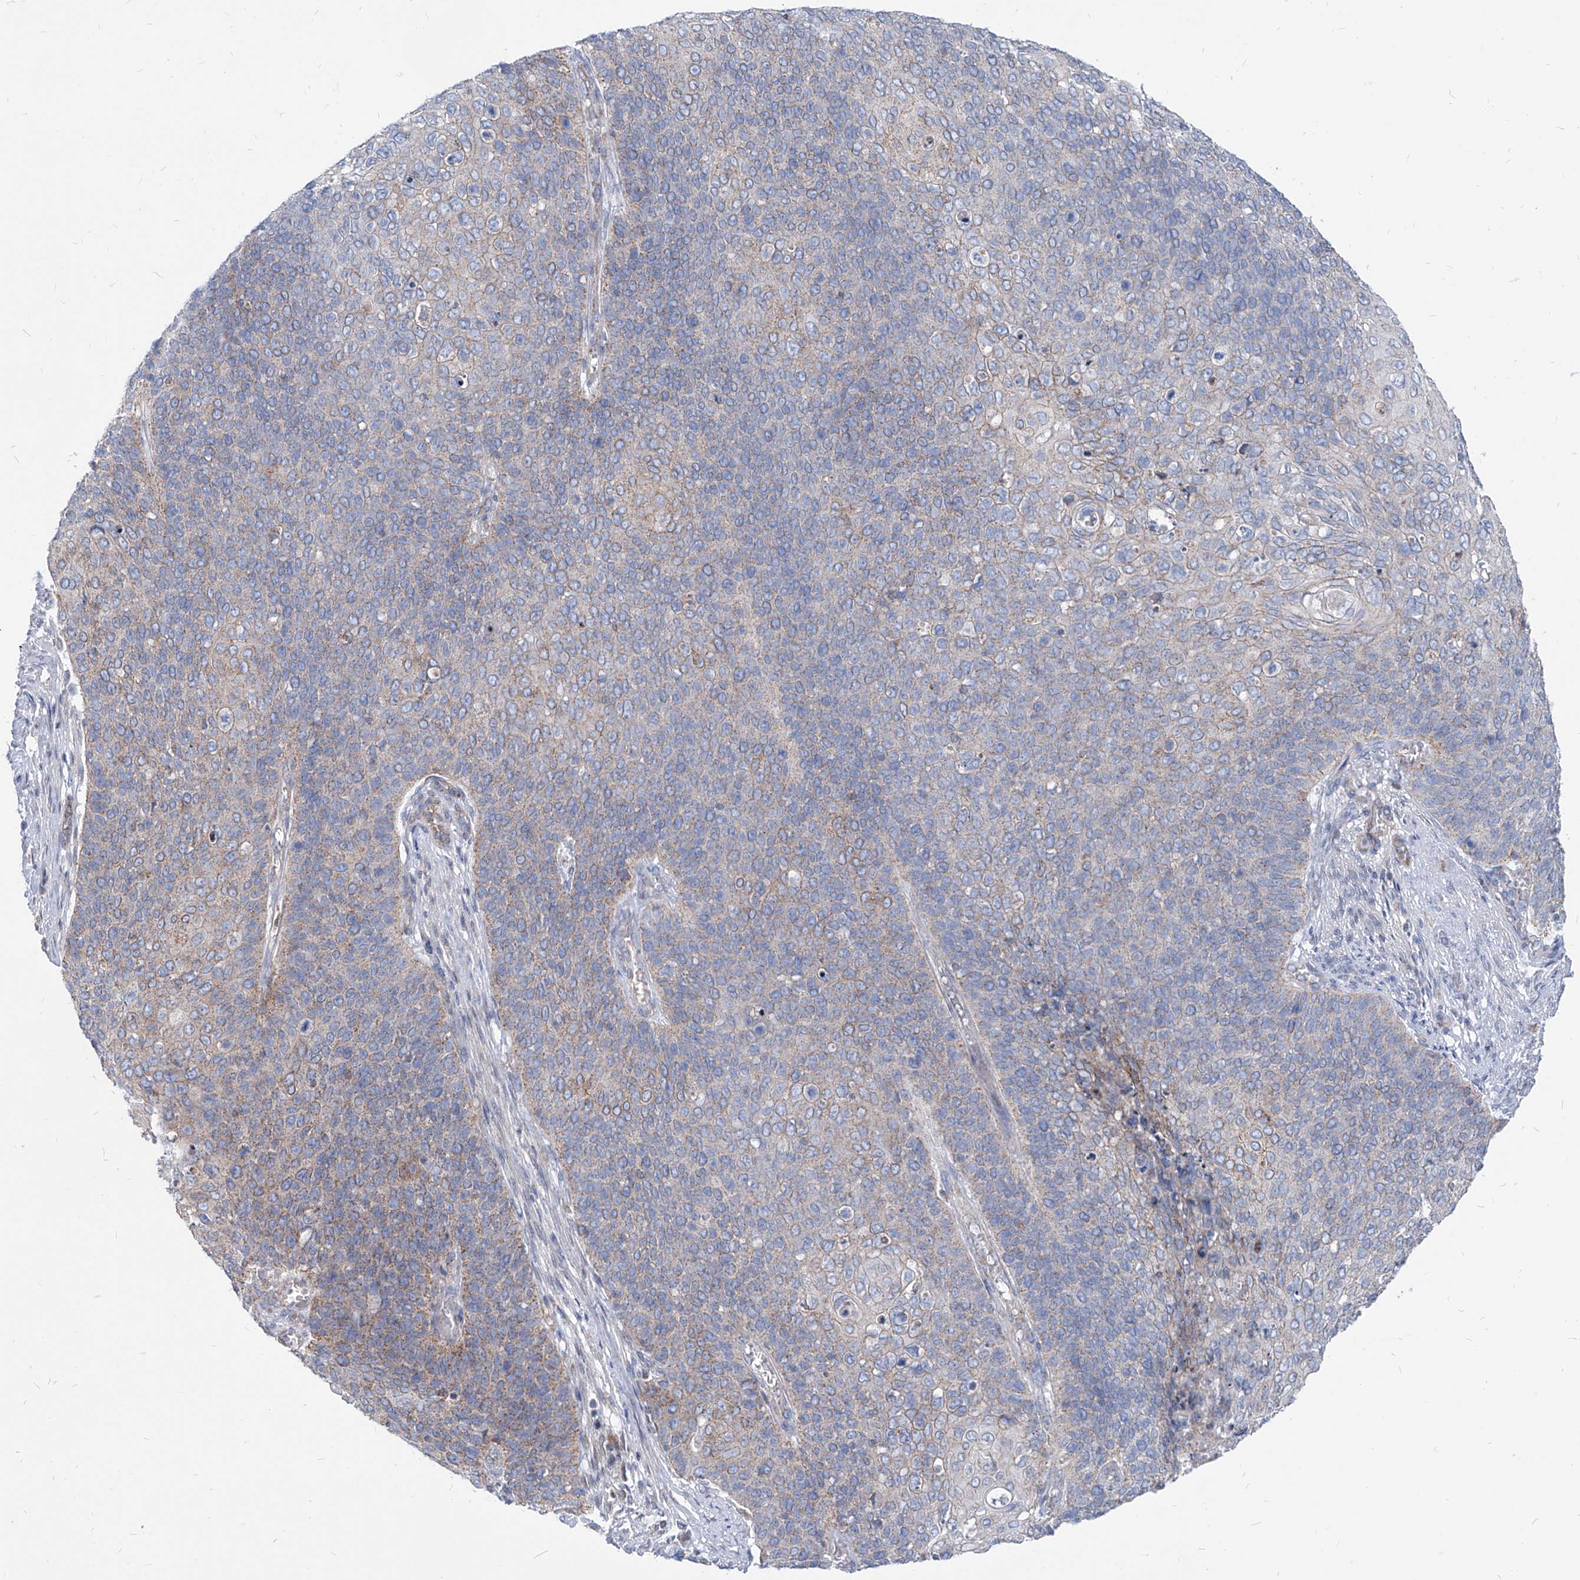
{"staining": {"intensity": "weak", "quantity": "<25%", "location": "cytoplasmic/membranous"}, "tissue": "cervical cancer", "cell_type": "Tumor cells", "image_type": "cancer", "snomed": [{"axis": "morphology", "description": "Squamous cell carcinoma, NOS"}, {"axis": "topography", "description": "Cervix"}], "caption": "A histopathology image of human cervical cancer is negative for staining in tumor cells.", "gene": "AGPS", "patient": {"sex": "female", "age": 39}}